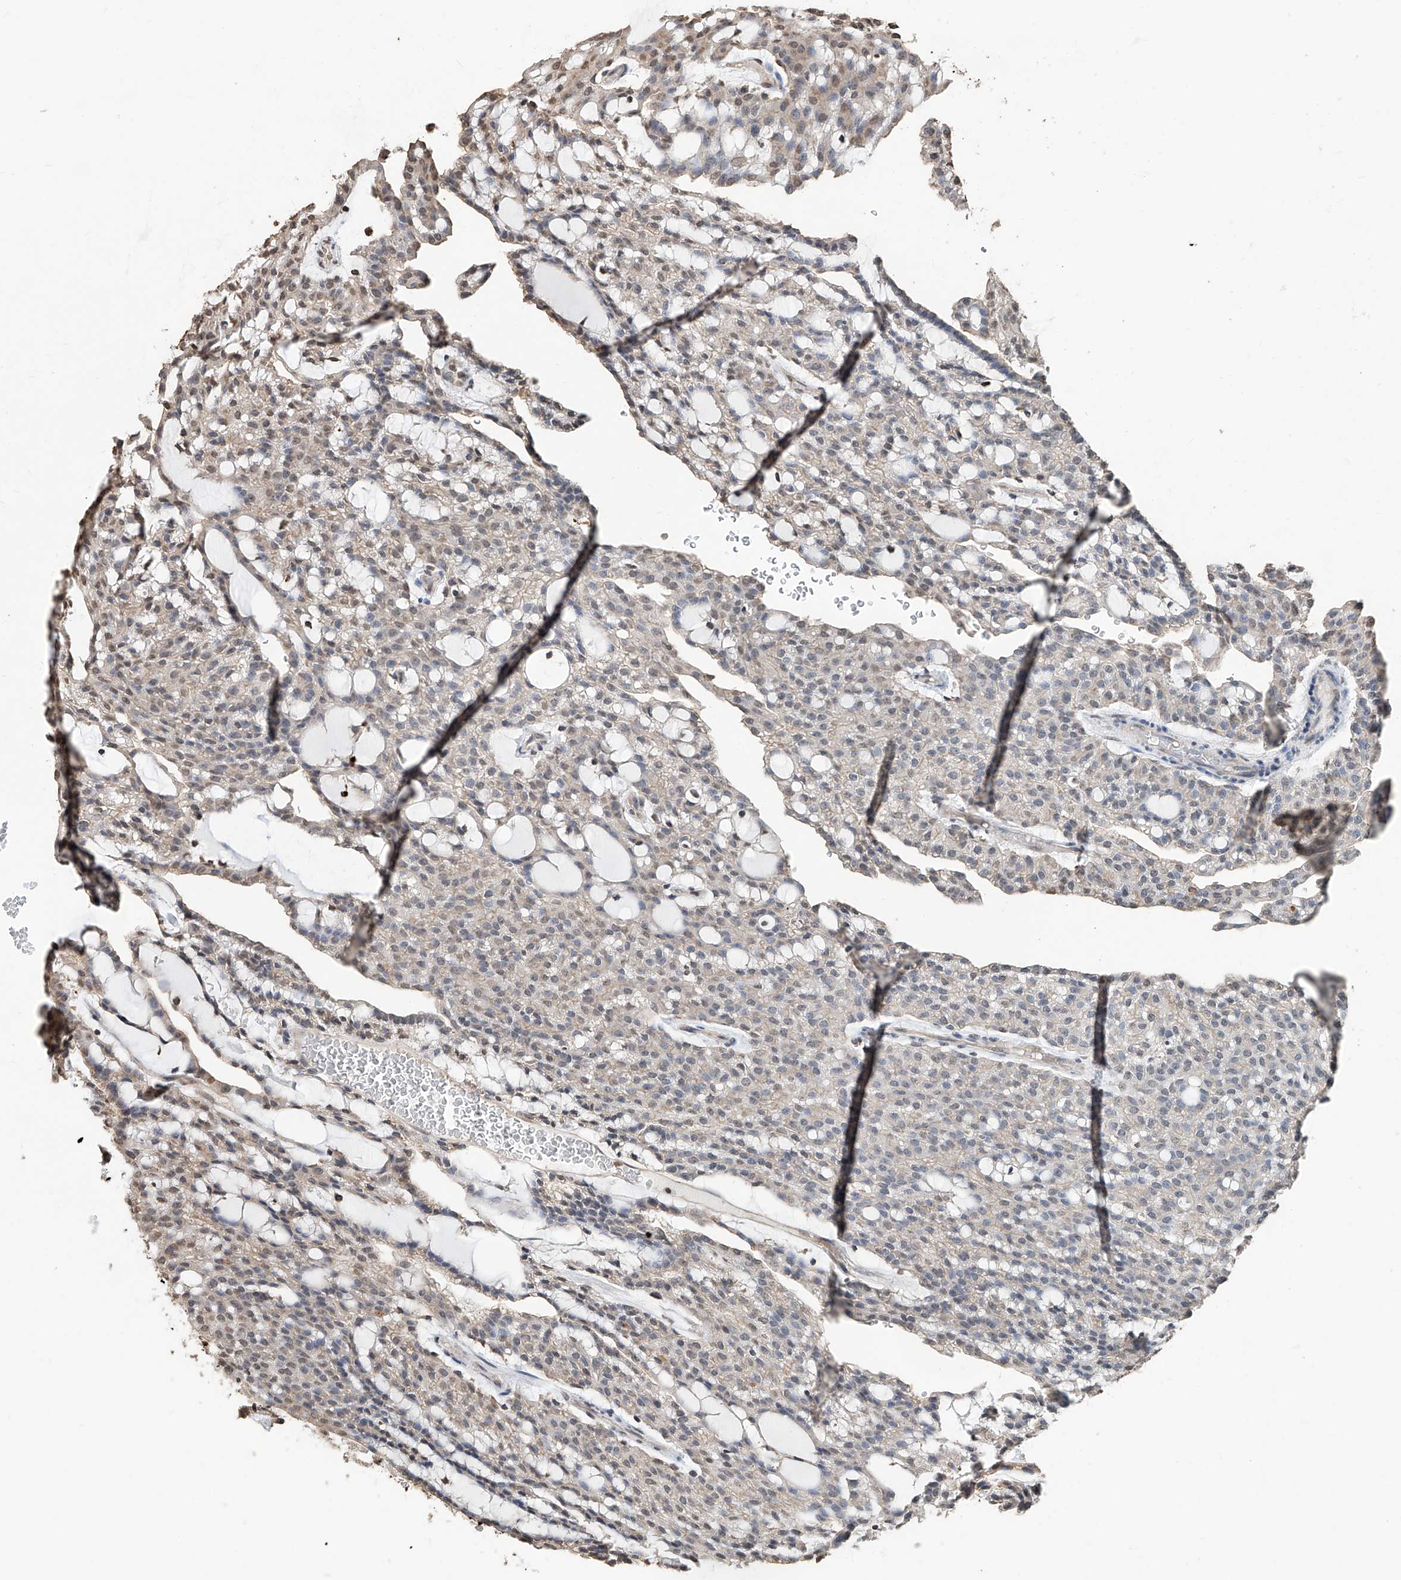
{"staining": {"intensity": "weak", "quantity": "25%-75%", "location": "nuclear"}, "tissue": "renal cancer", "cell_type": "Tumor cells", "image_type": "cancer", "snomed": [{"axis": "morphology", "description": "Adenocarcinoma, NOS"}, {"axis": "topography", "description": "Kidney"}], "caption": "Immunohistochemical staining of human adenocarcinoma (renal) reveals weak nuclear protein expression in approximately 25%-75% of tumor cells. The protein of interest is shown in brown color, while the nuclei are stained blue.", "gene": "RP9", "patient": {"sex": "male", "age": 63}}